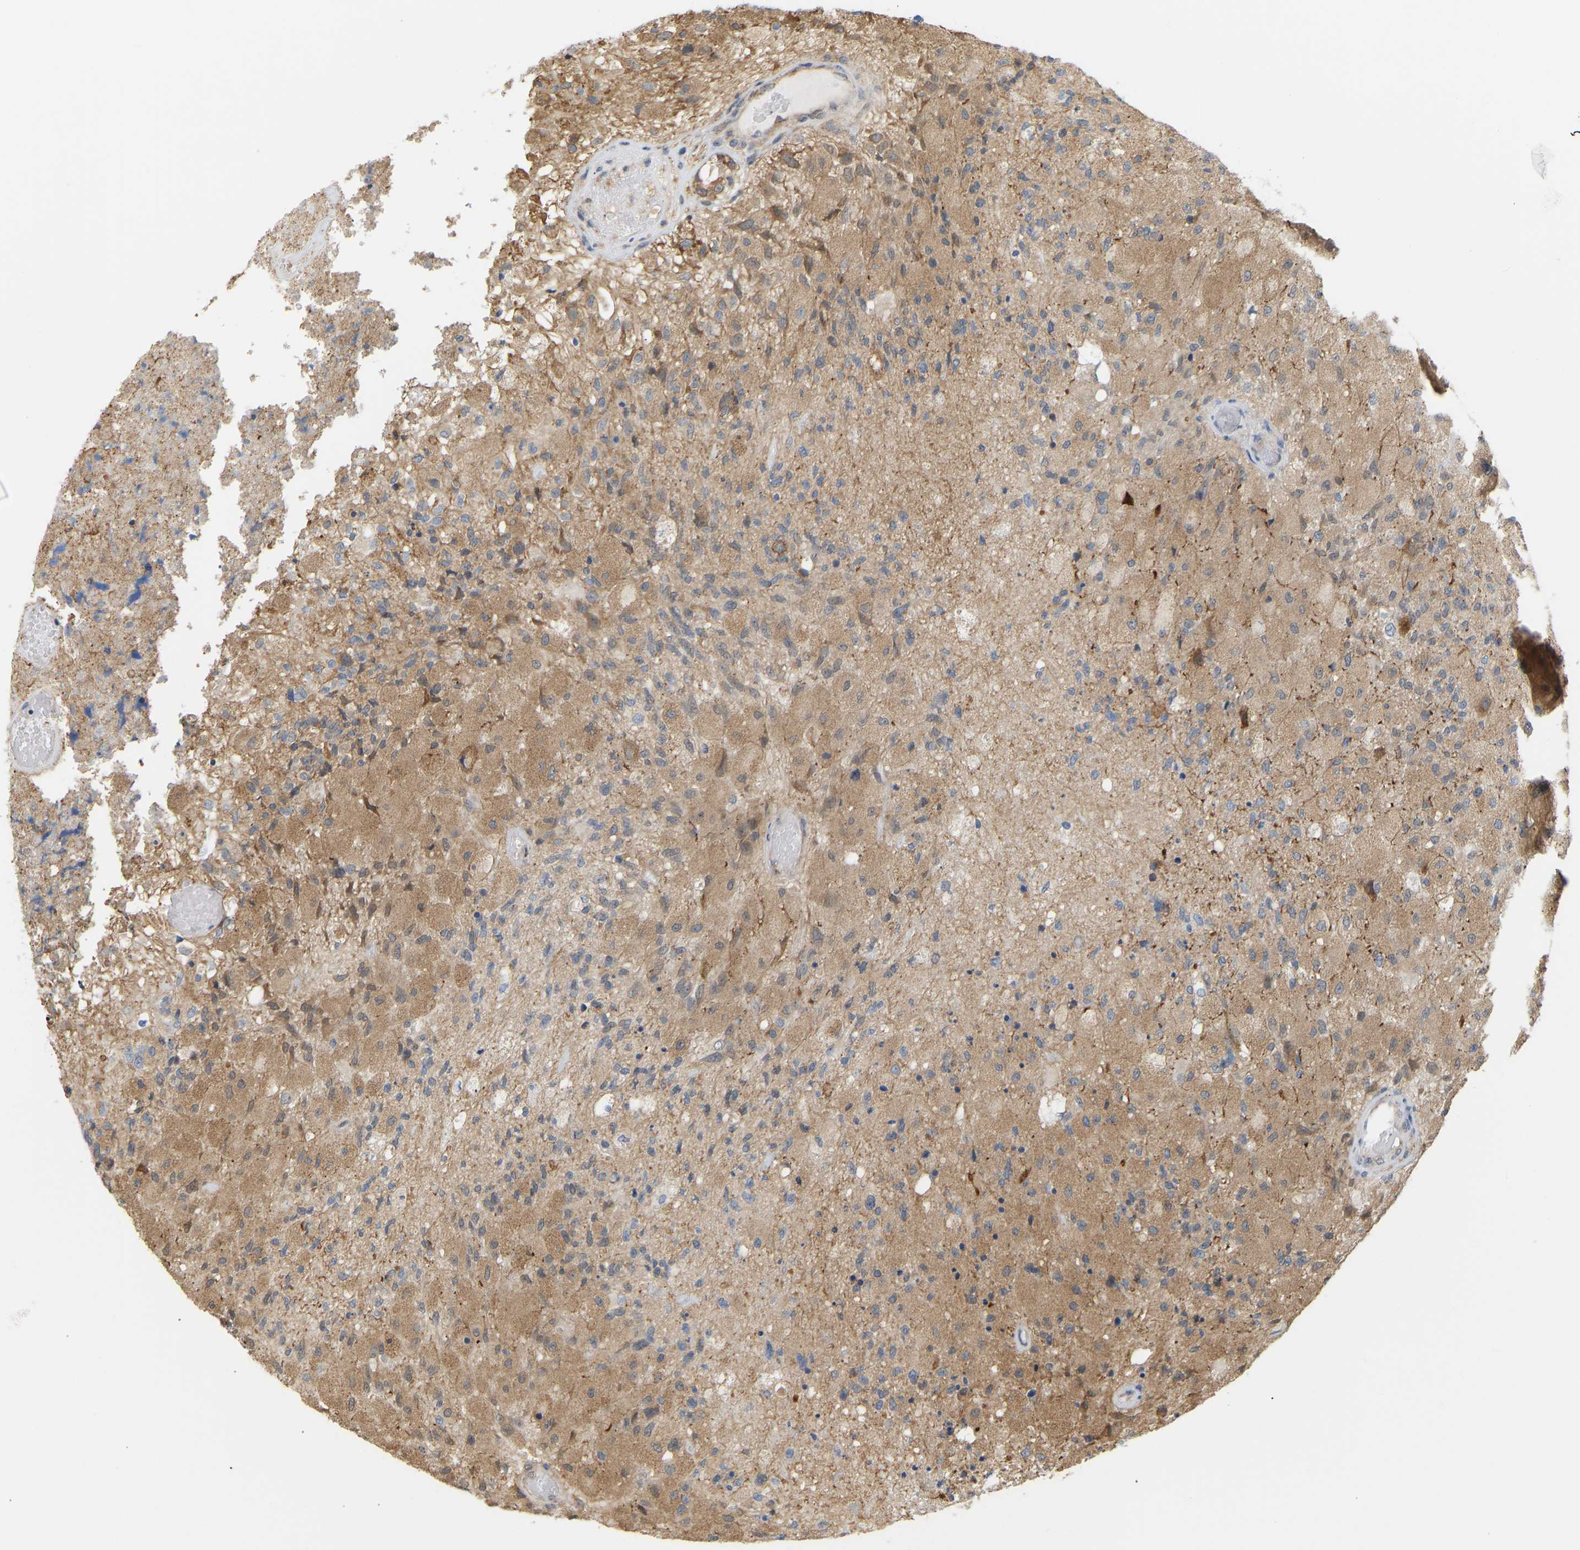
{"staining": {"intensity": "moderate", "quantity": ">75%", "location": "cytoplasmic/membranous"}, "tissue": "glioma", "cell_type": "Tumor cells", "image_type": "cancer", "snomed": [{"axis": "morphology", "description": "Normal tissue, NOS"}, {"axis": "morphology", "description": "Glioma, malignant, High grade"}, {"axis": "topography", "description": "Cerebral cortex"}], "caption": "High-magnification brightfield microscopy of glioma stained with DAB (brown) and counterstained with hematoxylin (blue). tumor cells exhibit moderate cytoplasmic/membranous expression is seen in about>75% of cells.", "gene": "BEND3", "patient": {"sex": "male", "age": 77}}